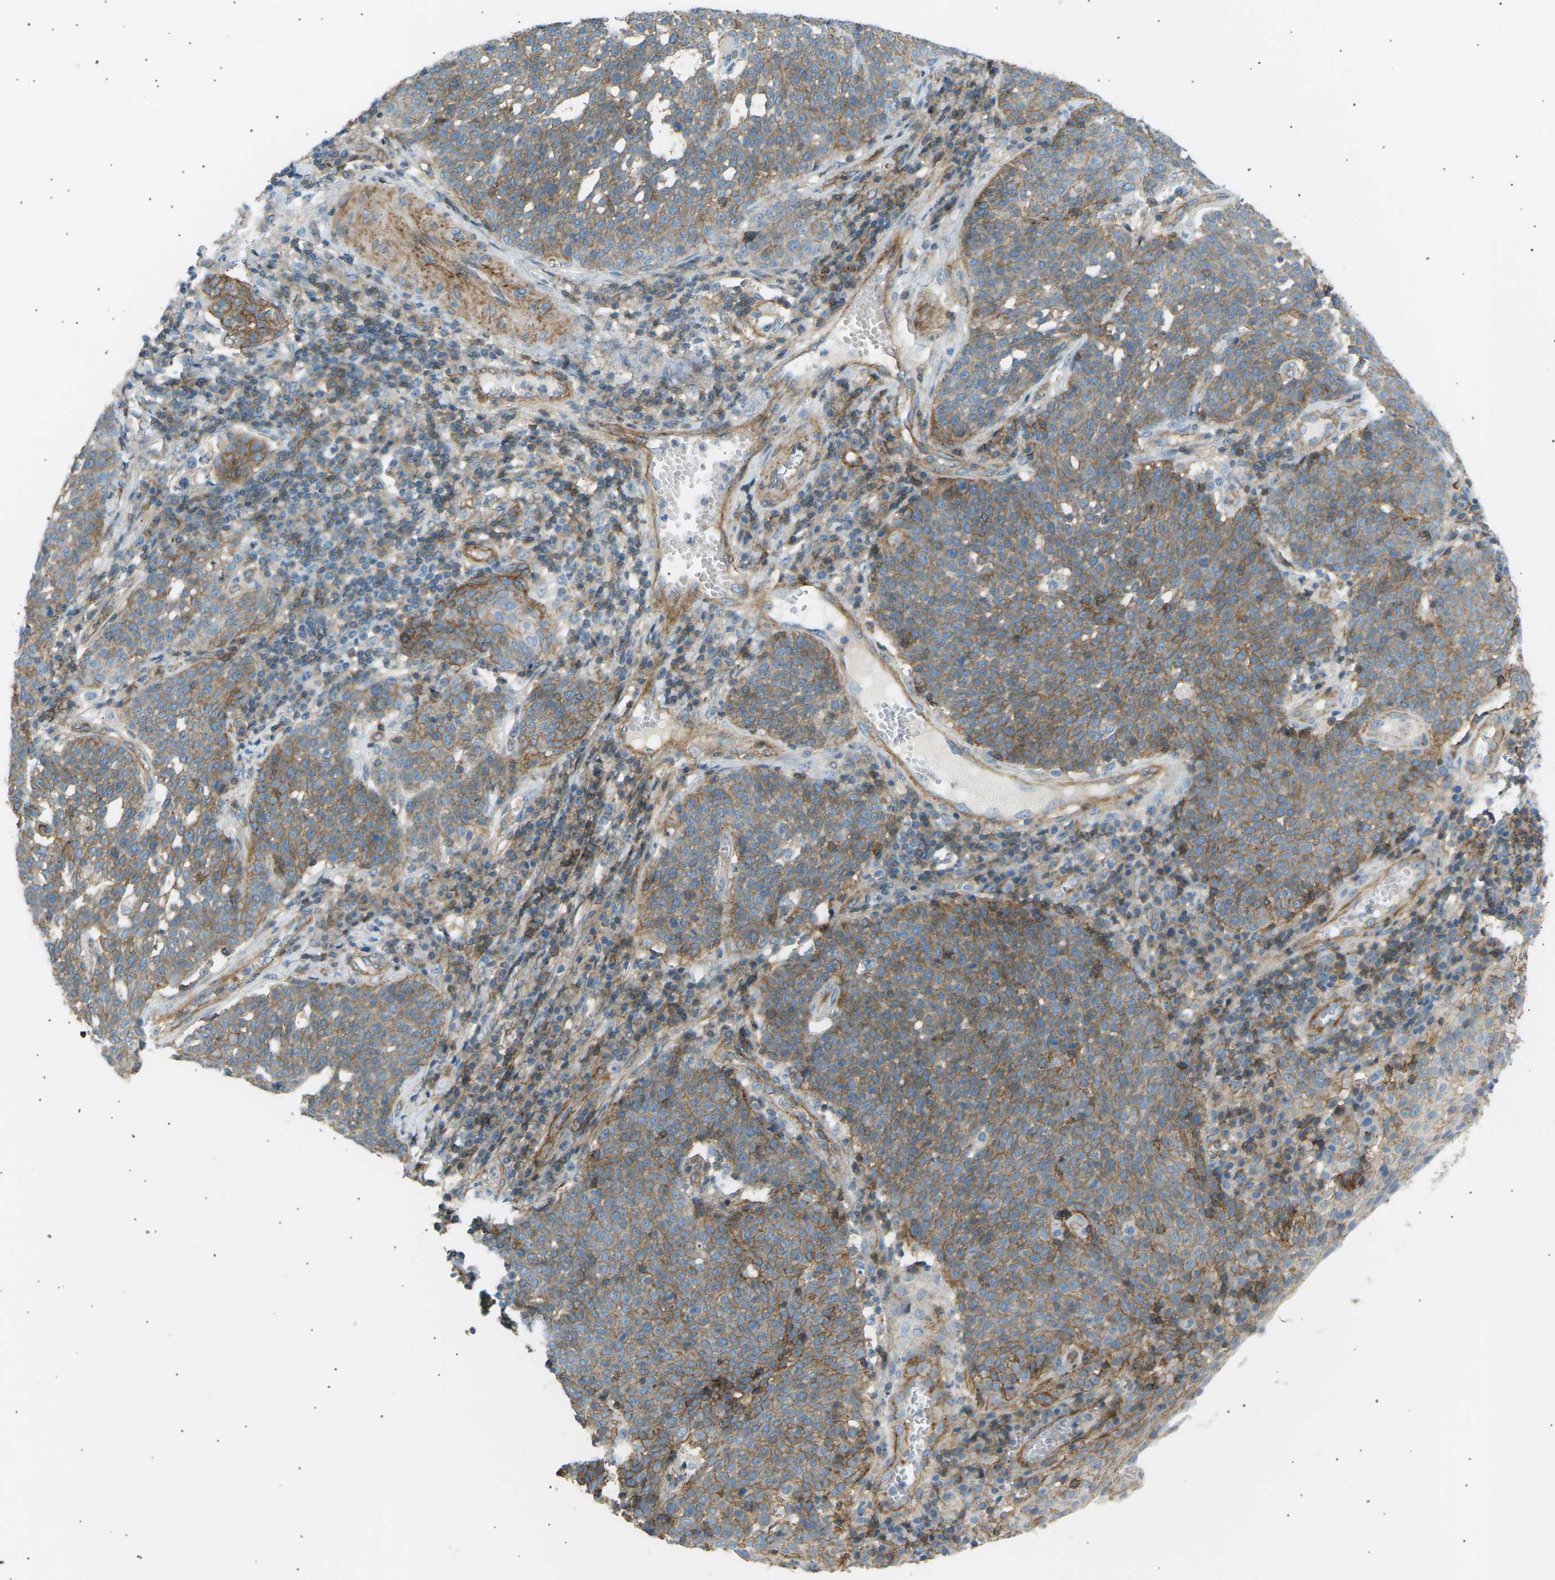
{"staining": {"intensity": "moderate", "quantity": ">75%", "location": "cytoplasmic/membranous"}, "tissue": "cervical cancer", "cell_type": "Tumor cells", "image_type": "cancer", "snomed": [{"axis": "morphology", "description": "Squamous cell carcinoma, NOS"}, {"axis": "topography", "description": "Cervix"}], "caption": "This is a photomicrograph of immunohistochemistry staining of cervical cancer (squamous cell carcinoma), which shows moderate positivity in the cytoplasmic/membranous of tumor cells.", "gene": "ATP2B4", "patient": {"sex": "female", "age": 34}}